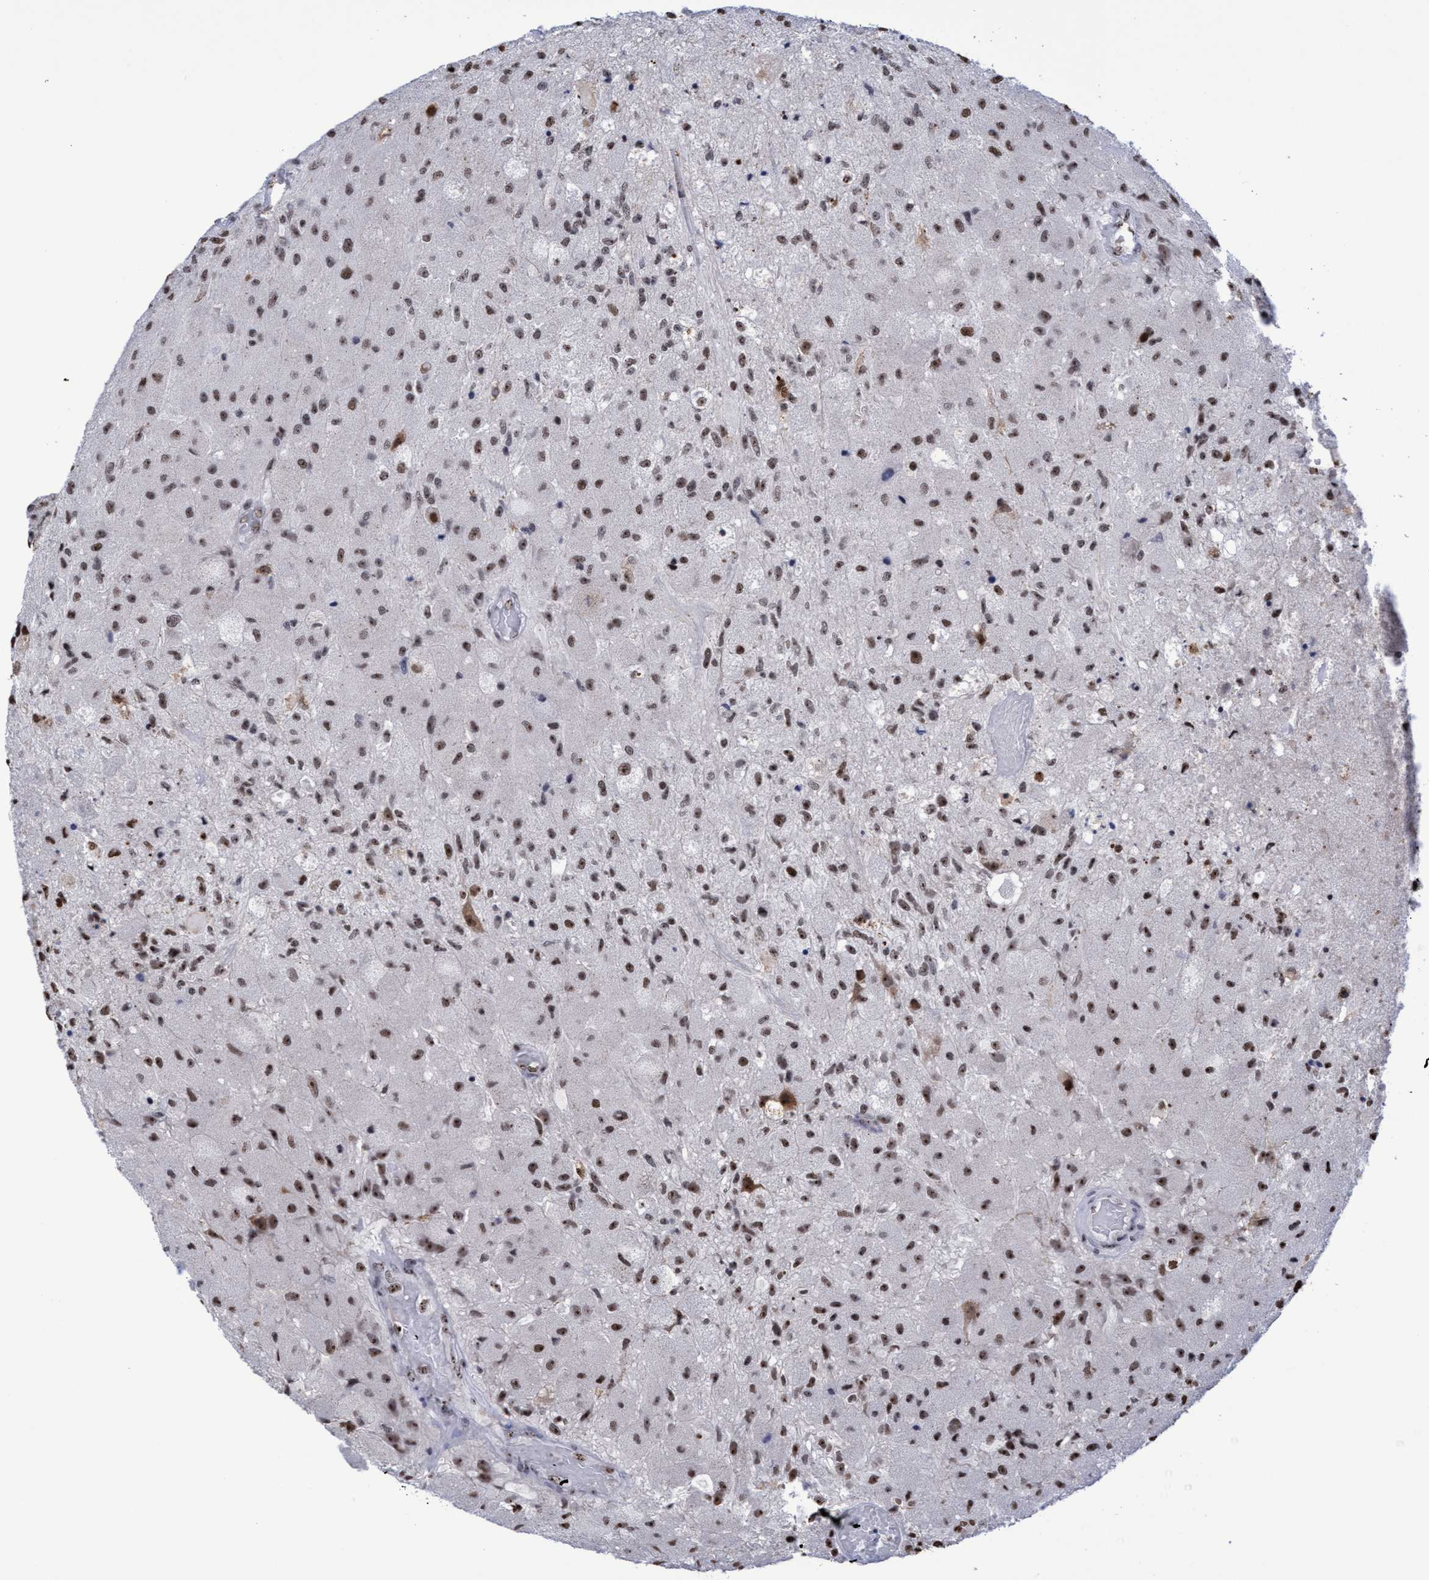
{"staining": {"intensity": "moderate", "quantity": "25%-75%", "location": "nuclear"}, "tissue": "glioma", "cell_type": "Tumor cells", "image_type": "cancer", "snomed": [{"axis": "morphology", "description": "Normal tissue, NOS"}, {"axis": "morphology", "description": "Glioma, malignant, High grade"}, {"axis": "topography", "description": "Cerebral cortex"}], "caption": "A brown stain highlights moderate nuclear positivity of a protein in human malignant glioma (high-grade) tumor cells.", "gene": "EFCAB10", "patient": {"sex": "male", "age": 77}}